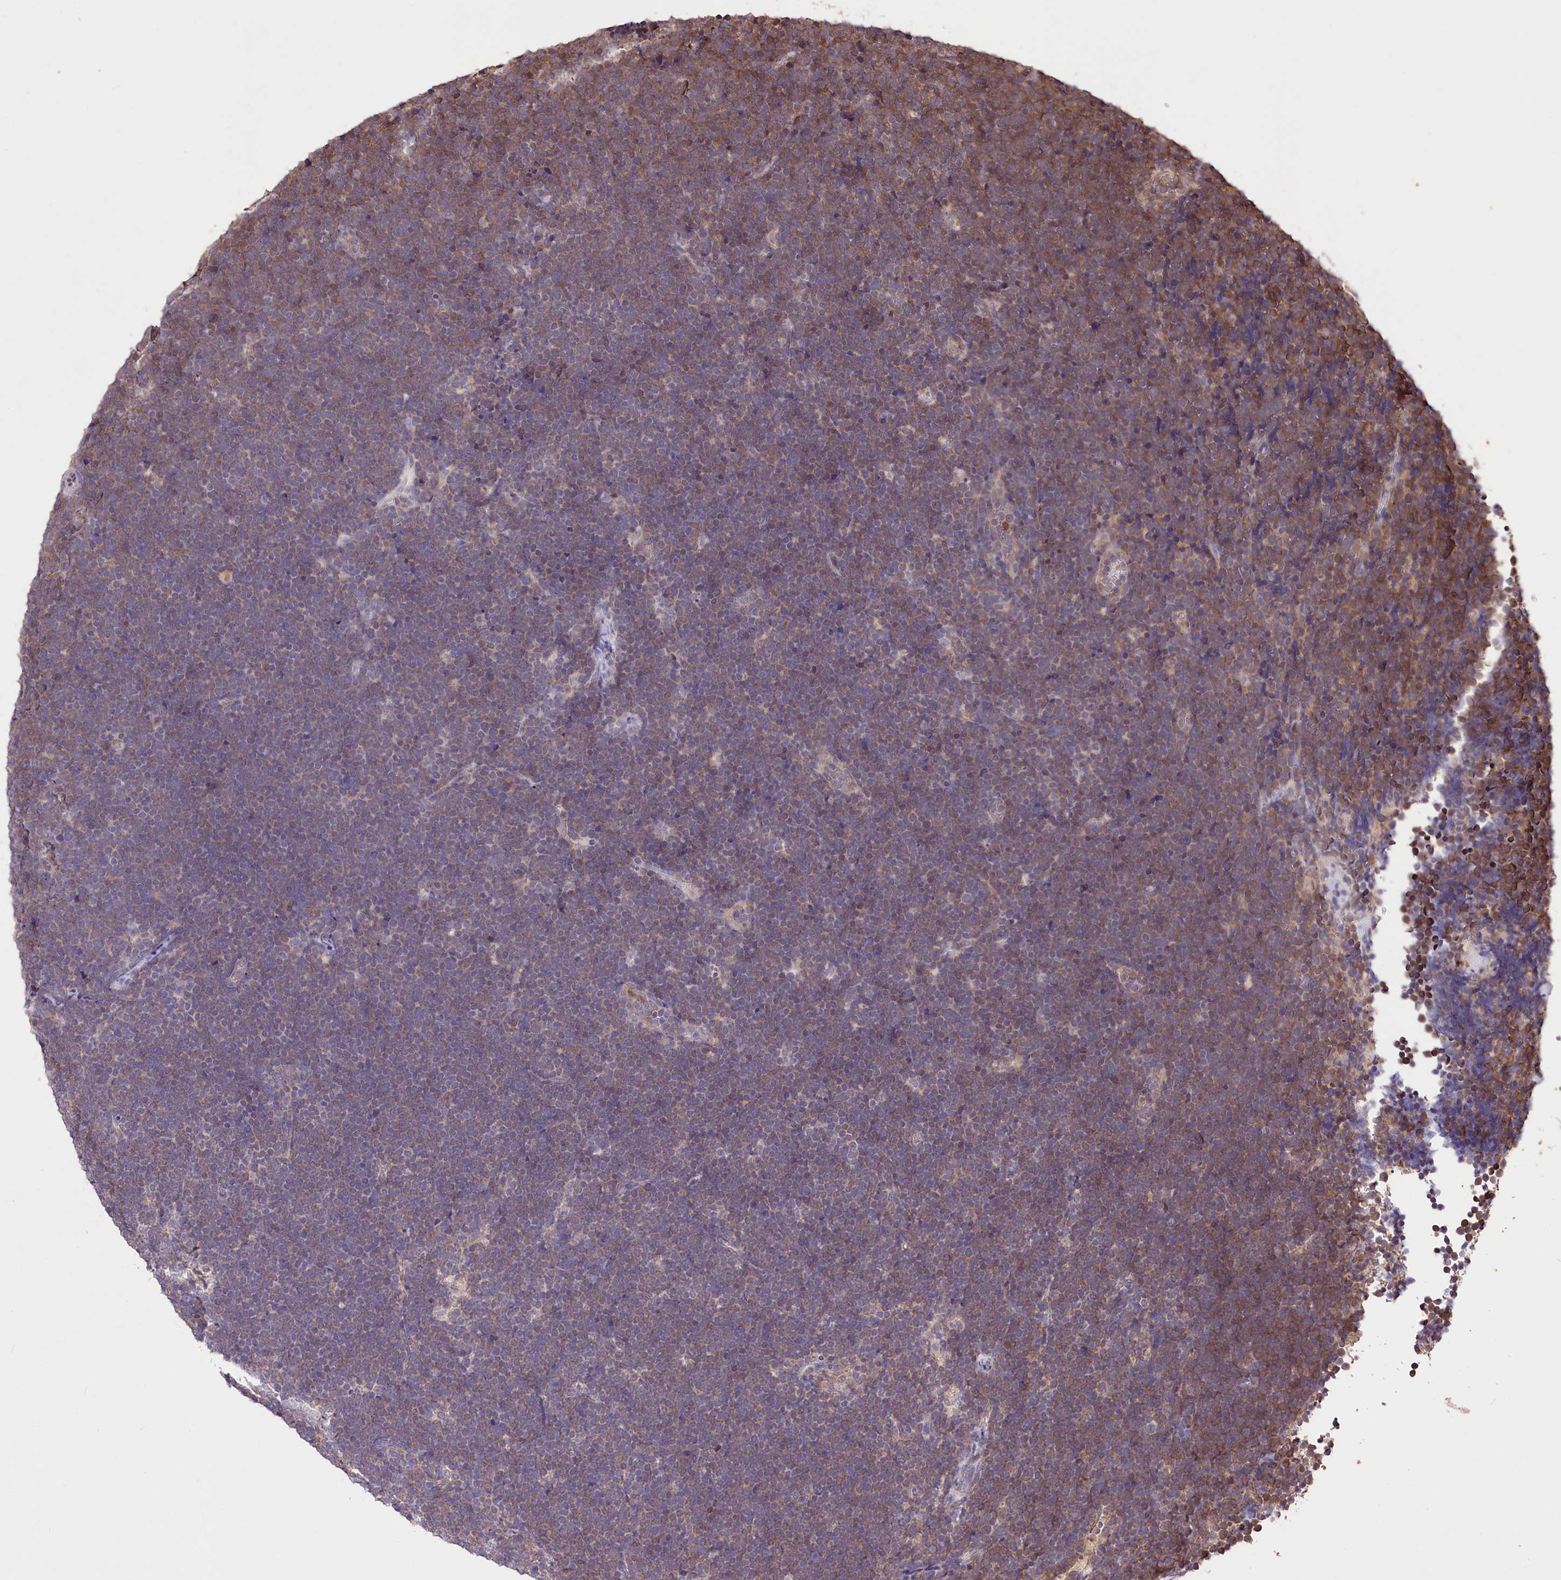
{"staining": {"intensity": "weak", "quantity": "25%-75%", "location": "cytoplasmic/membranous"}, "tissue": "lymphoma", "cell_type": "Tumor cells", "image_type": "cancer", "snomed": [{"axis": "morphology", "description": "Malignant lymphoma, non-Hodgkin's type, High grade"}, {"axis": "topography", "description": "Lymph node"}], "caption": "This micrograph exhibits high-grade malignant lymphoma, non-Hodgkin's type stained with IHC to label a protein in brown. The cytoplasmic/membranous of tumor cells show weak positivity for the protein. Nuclei are counter-stained blue.", "gene": "SERGEF", "patient": {"sex": "male", "age": 13}}